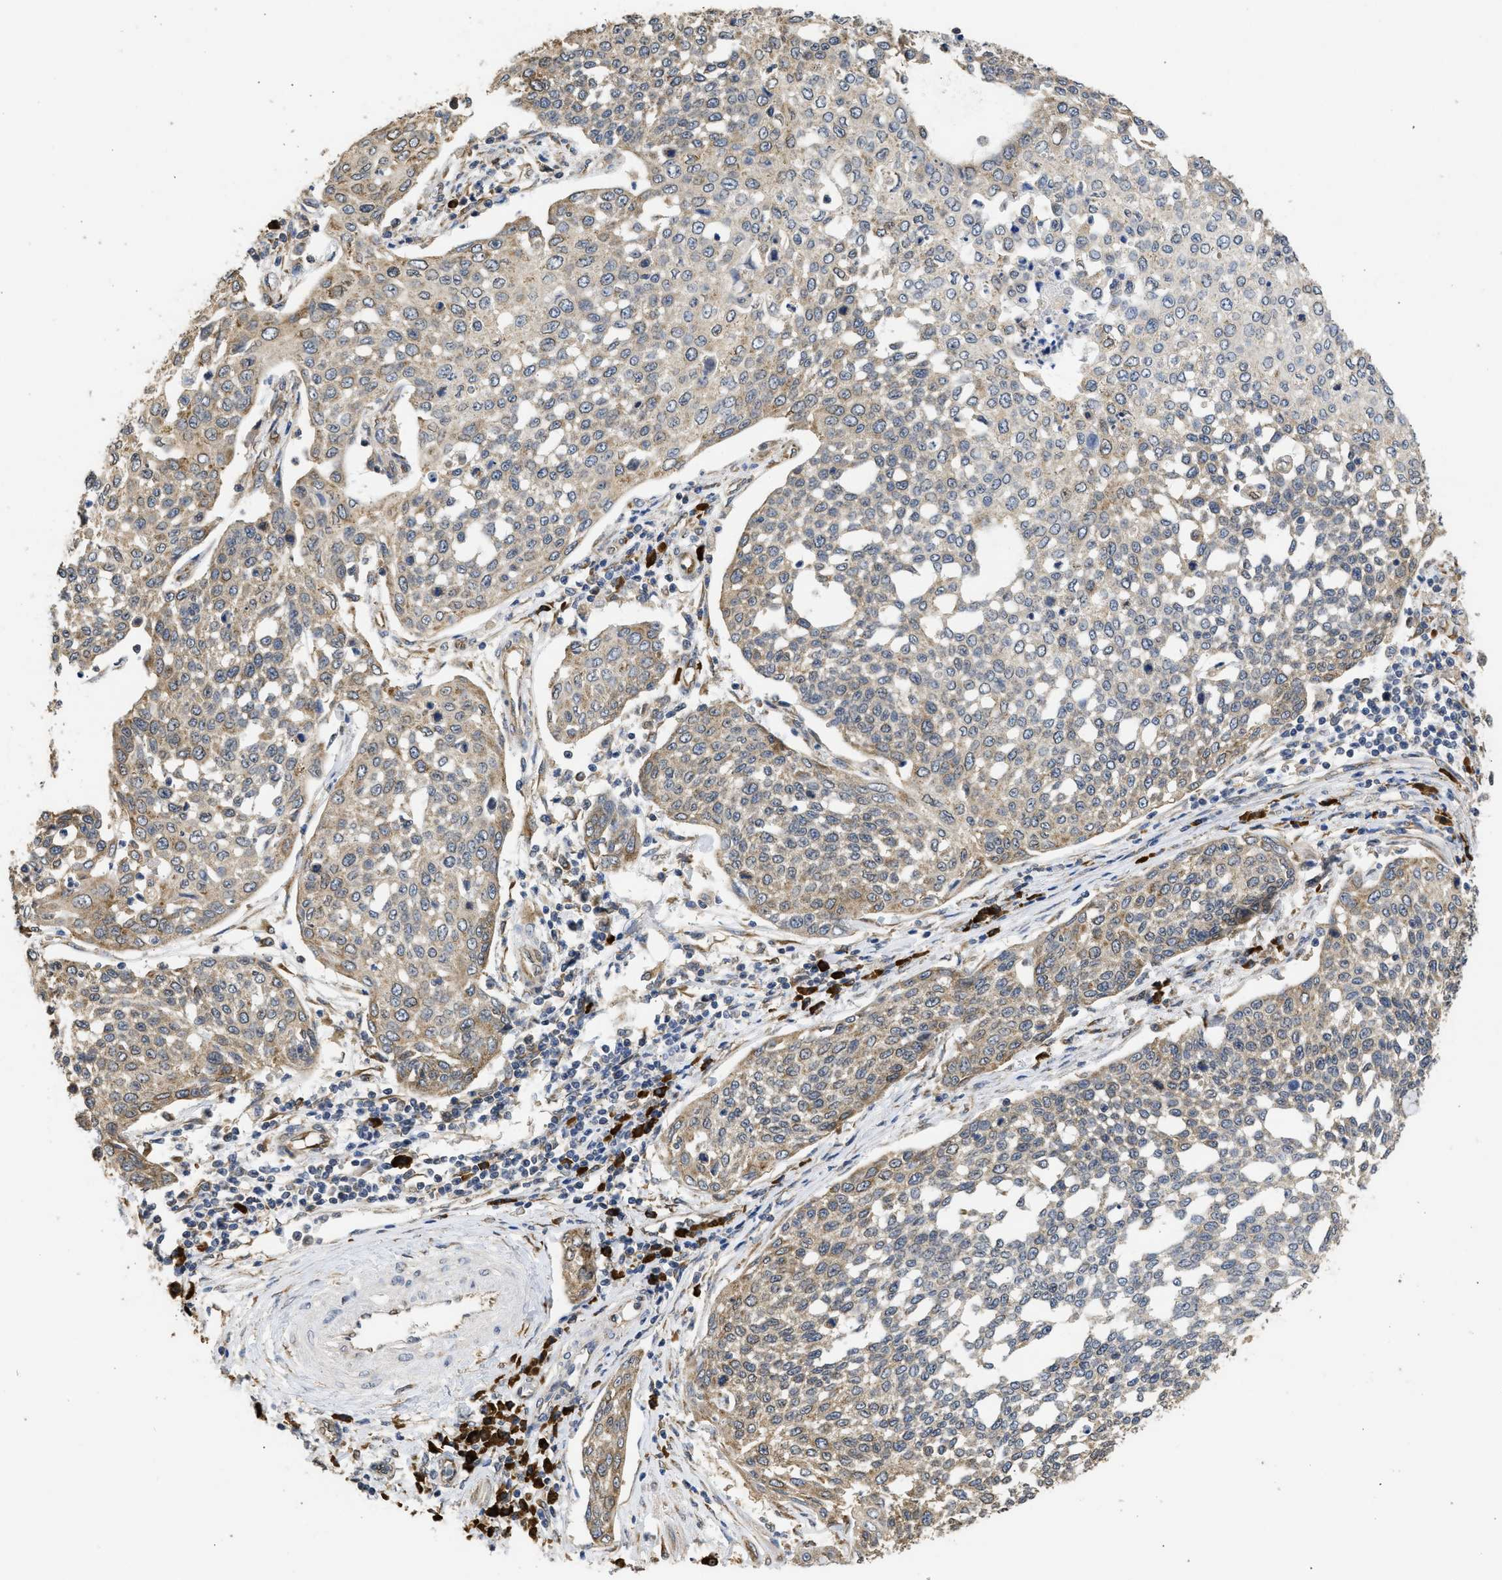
{"staining": {"intensity": "weak", "quantity": "25%-75%", "location": "cytoplasmic/membranous"}, "tissue": "cervical cancer", "cell_type": "Tumor cells", "image_type": "cancer", "snomed": [{"axis": "morphology", "description": "Squamous cell carcinoma, NOS"}, {"axis": "topography", "description": "Cervix"}], "caption": "Weak cytoplasmic/membranous expression is seen in approximately 25%-75% of tumor cells in squamous cell carcinoma (cervical). Nuclei are stained in blue.", "gene": "DNAJC1", "patient": {"sex": "female", "age": 34}}